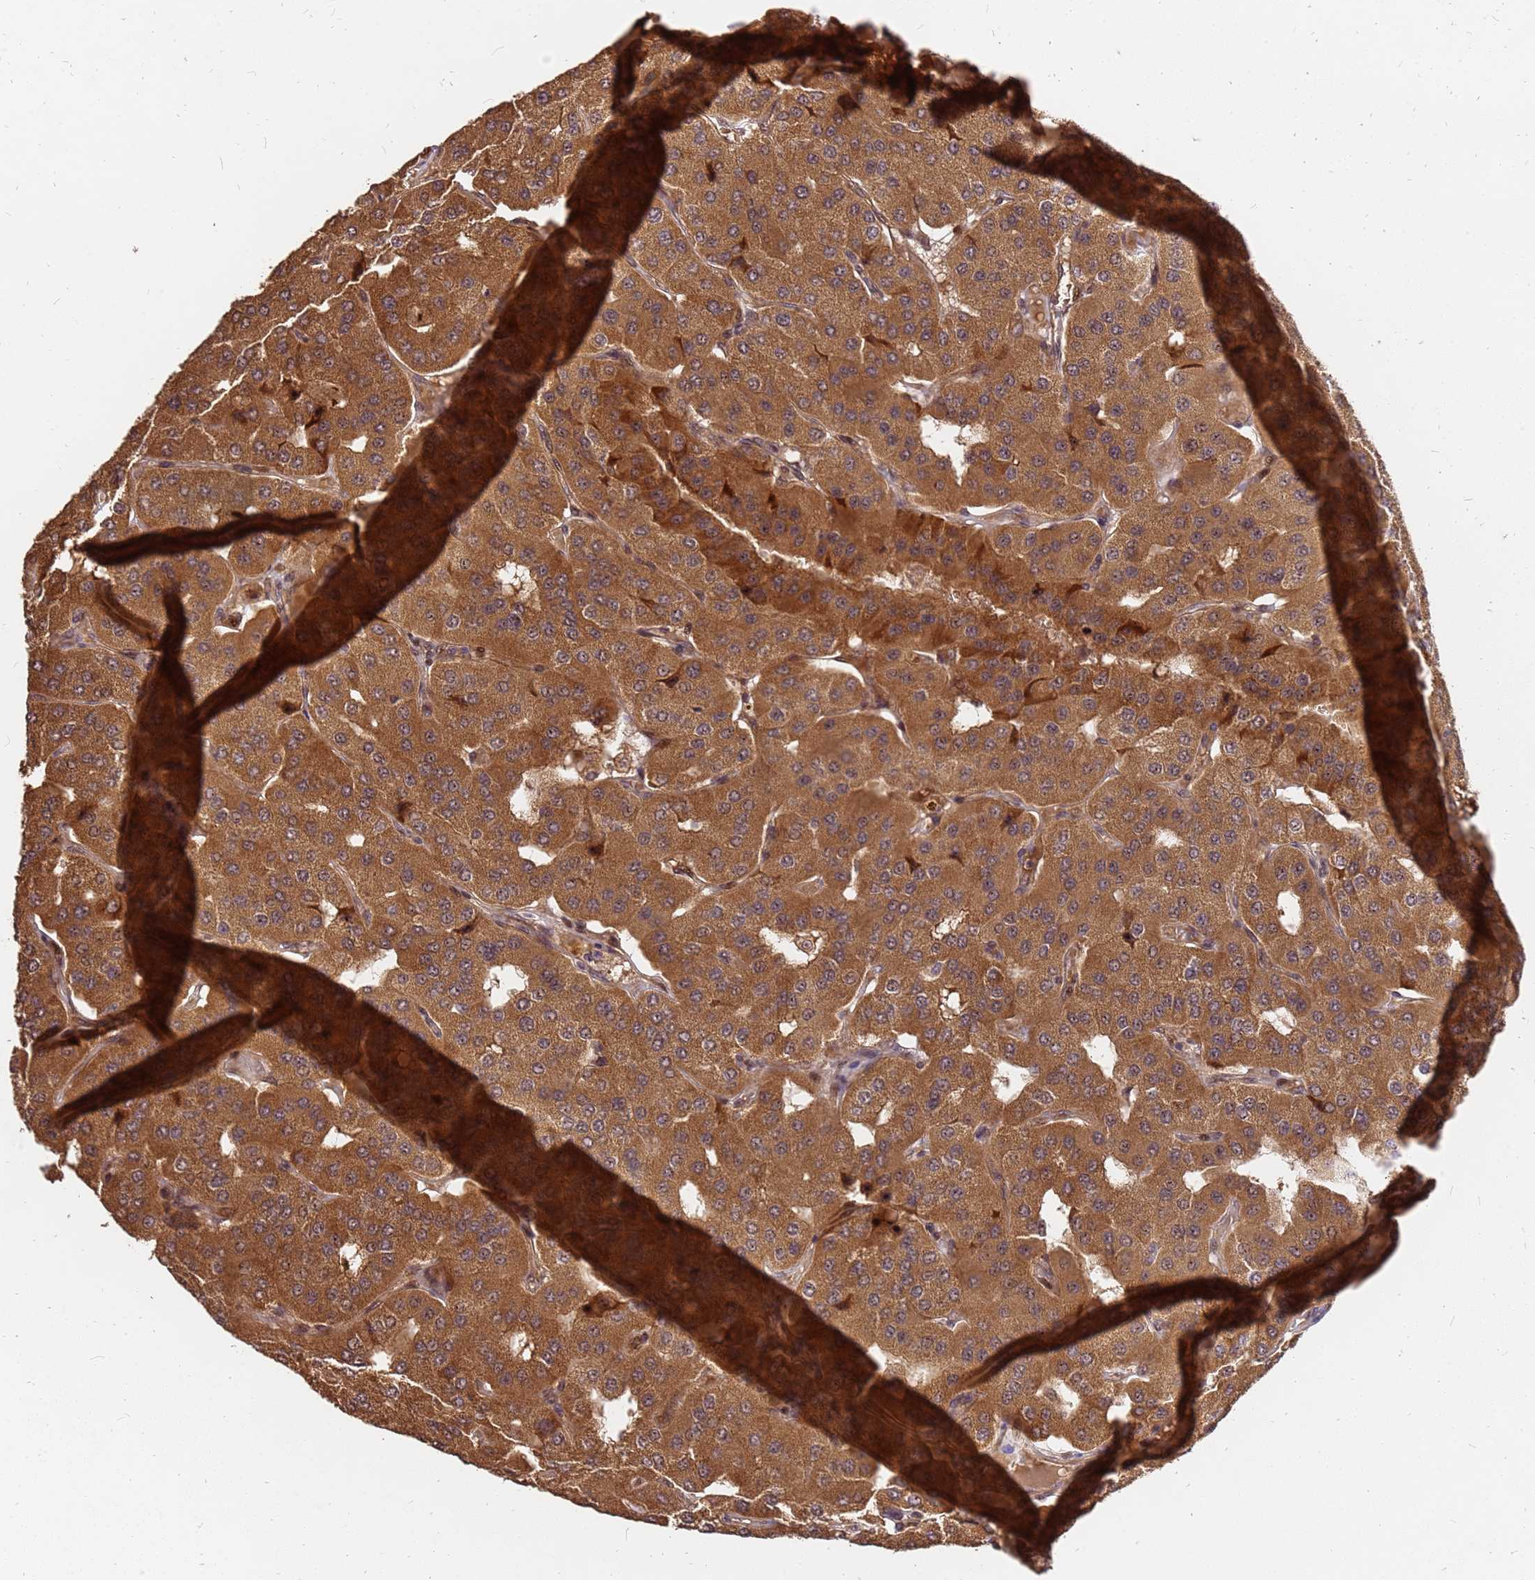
{"staining": {"intensity": "strong", "quantity": ">75%", "location": "cytoplasmic/membranous"}, "tissue": "parathyroid gland", "cell_type": "Glandular cells", "image_type": "normal", "snomed": [{"axis": "morphology", "description": "Normal tissue, NOS"}, {"axis": "morphology", "description": "Adenoma, NOS"}, {"axis": "topography", "description": "Parathyroid gland"}], "caption": "The photomicrograph displays a brown stain indicating the presence of a protein in the cytoplasmic/membranous of glandular cells in parathyroid gland.", "gene": "GPATCH8", "patient": {"sex": "female", "age": 86}}